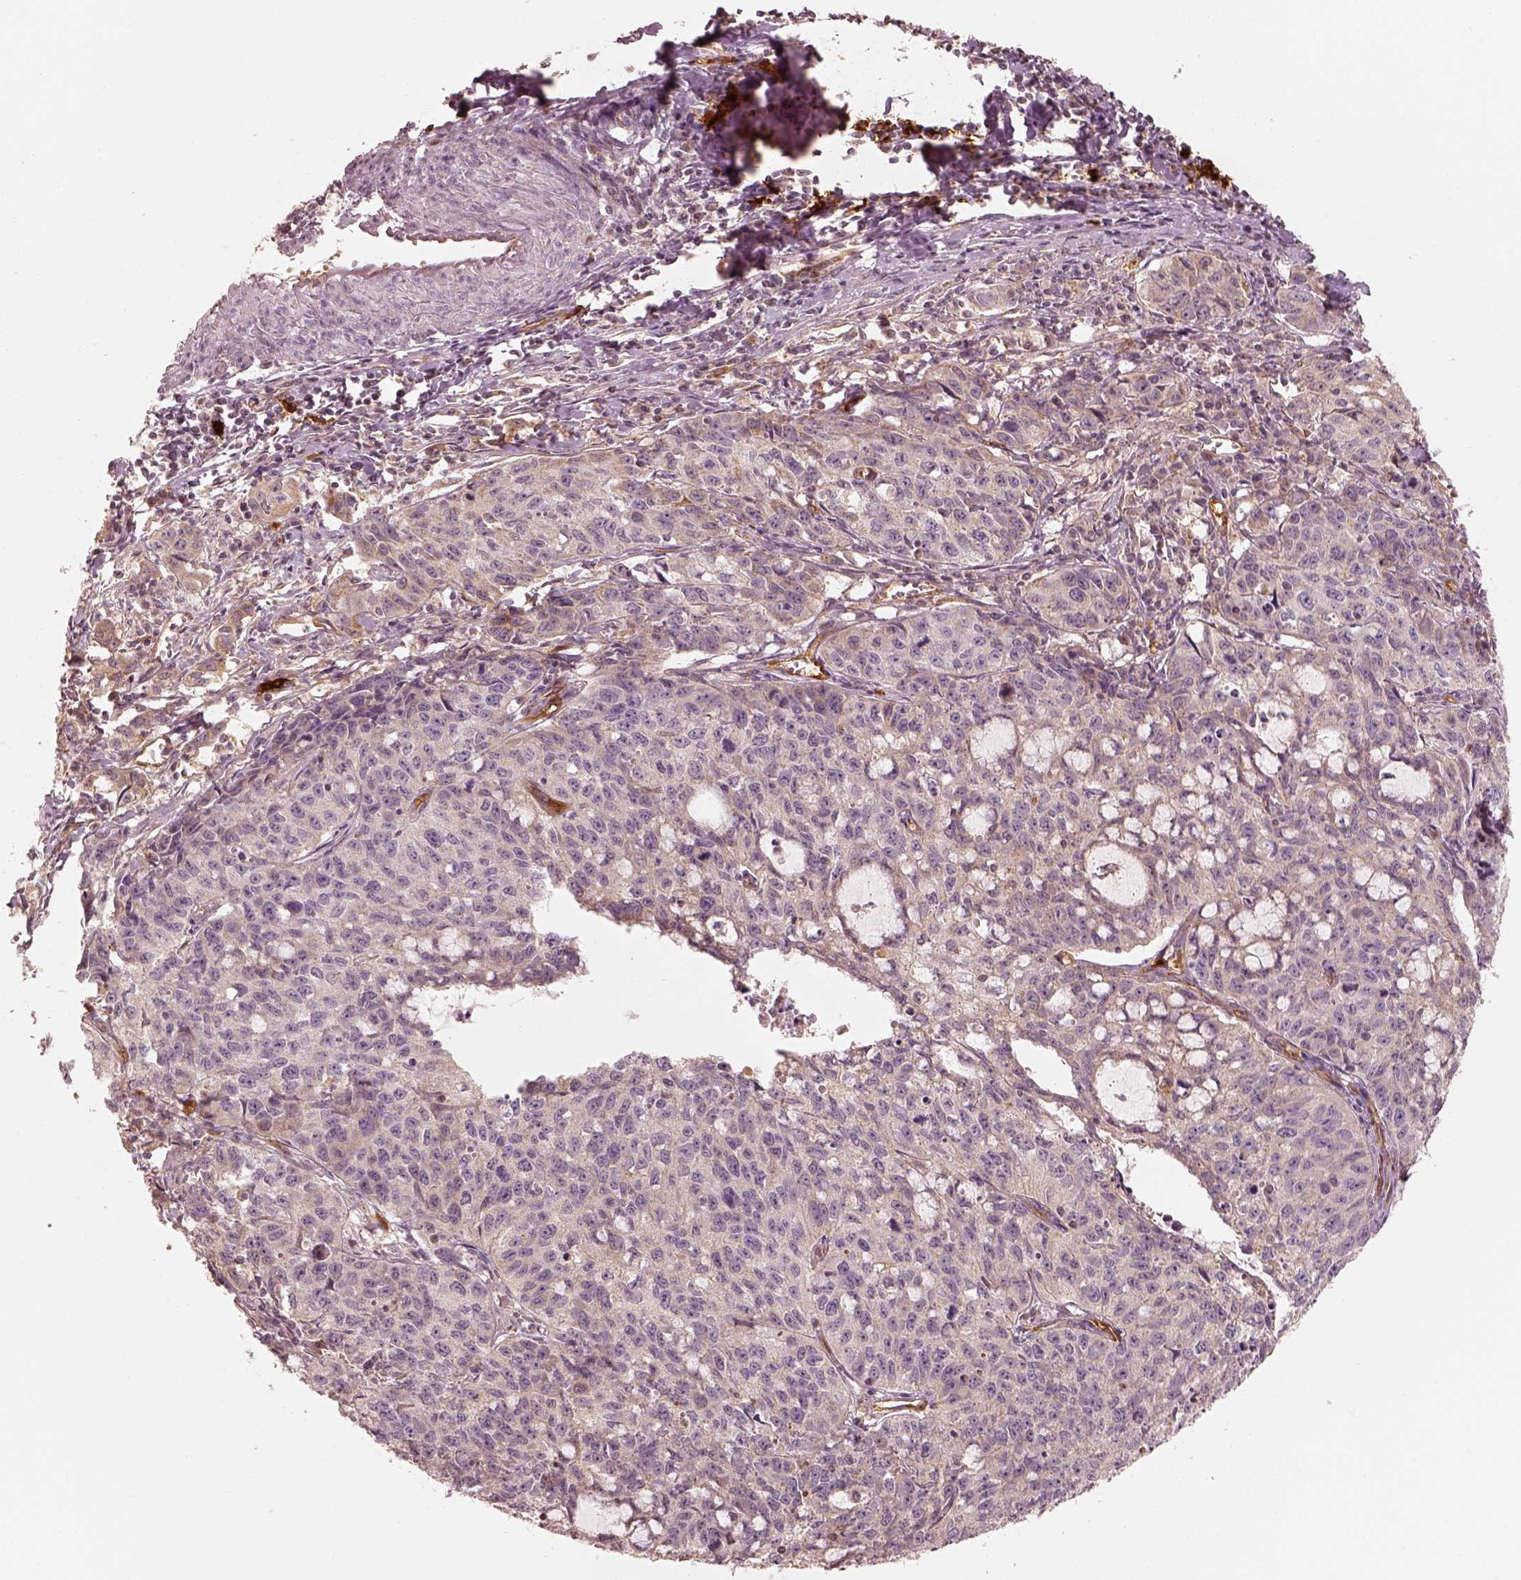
{"staining": {"intensity": "weak", "quantity": "<25%", "location": "cytoplasmic/membranous"}, "tissue": "cervical cancer", "cell_type": "Tumor cells", "image_type": "cancer", "snomed": [{"axis": "morphology", "description": "Squamous cell carcinoma, NOS"}, {"axis": "topography", "description": "Cervix"}], "caption": "High power microscopy image of an immunohistochemistry micrograph of cervical squamous cell carcinoma, revealing no significant staining in tumor cells.", "gene": "FSCN1", "patient": {"sex": "female", "age": 28}}